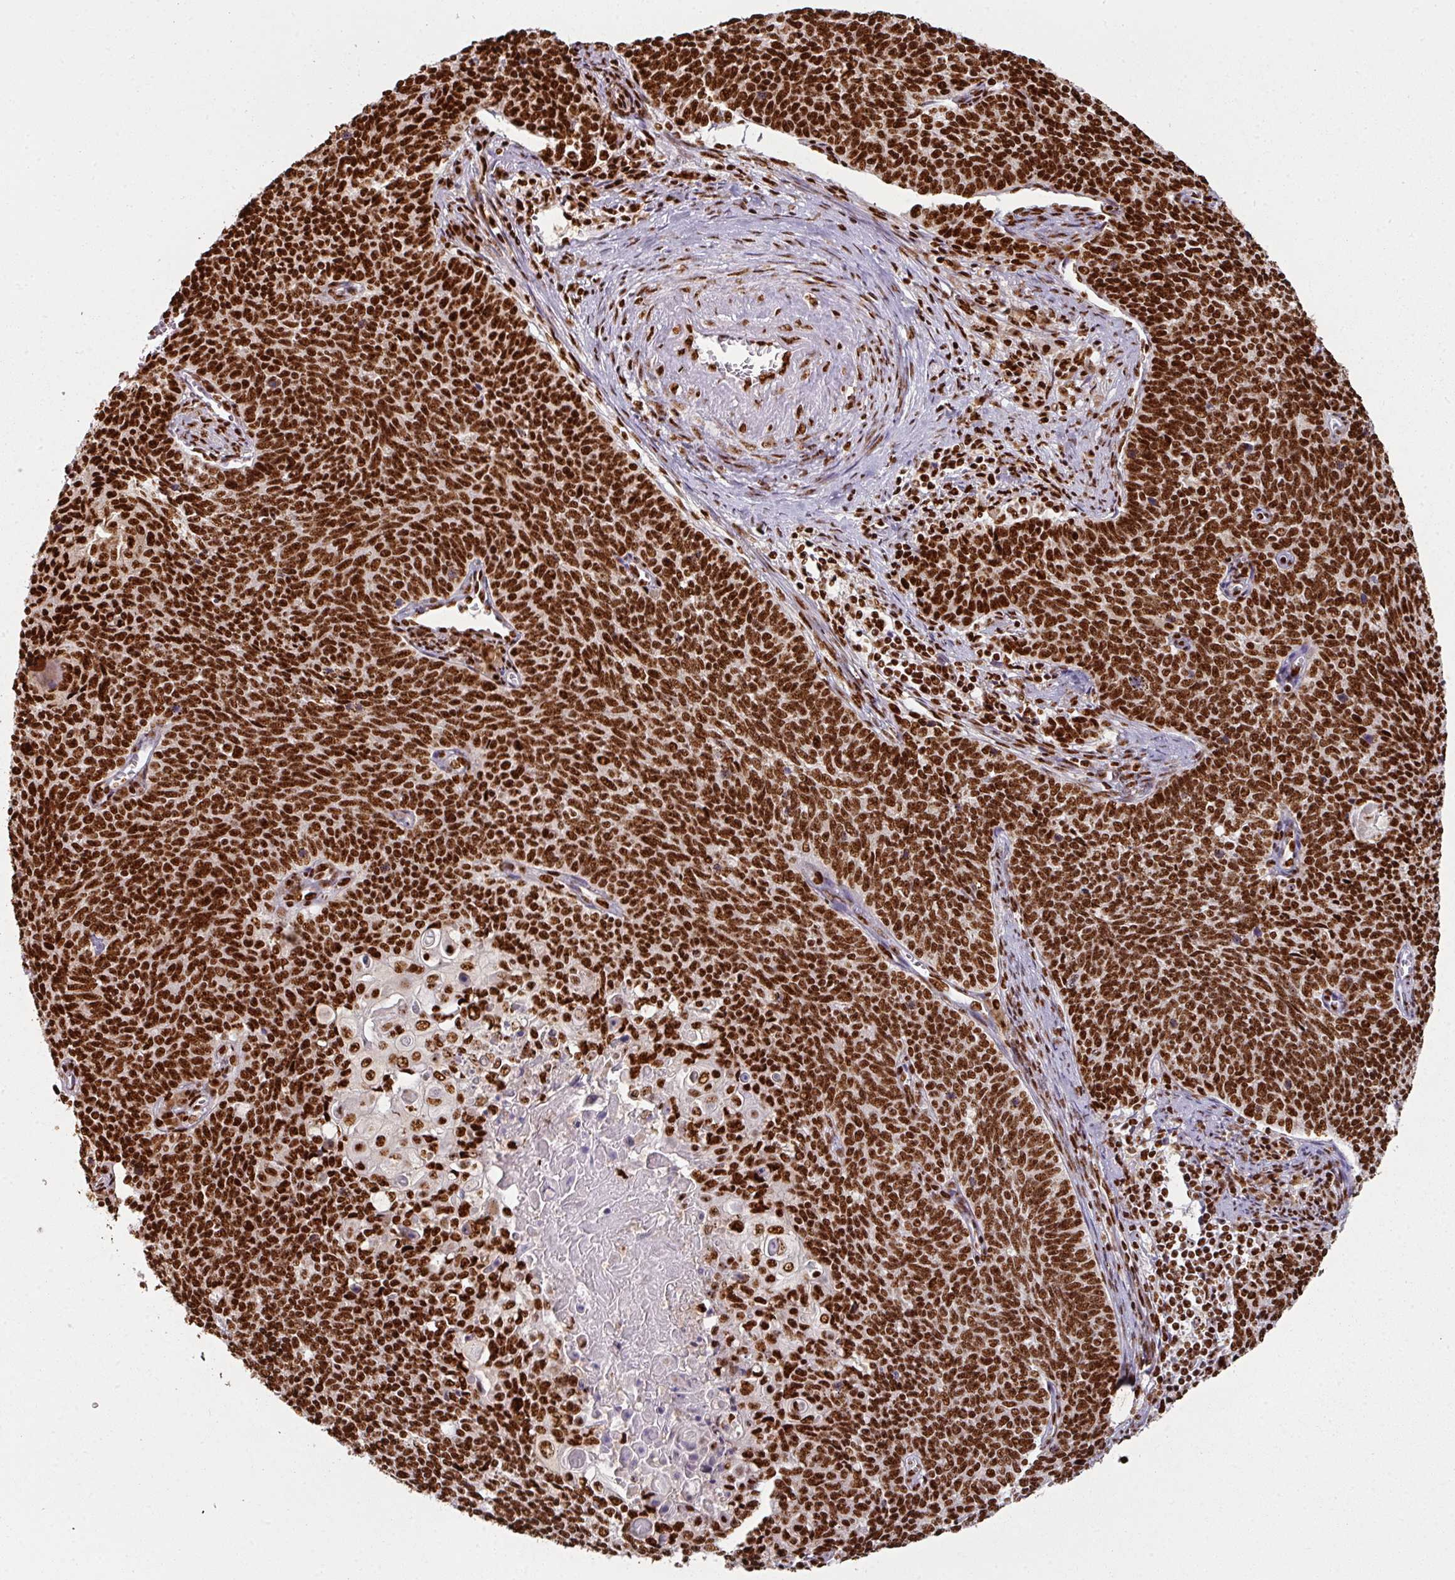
{"staining": {"intensity": "strong", "quantity": ">75%", "location": "nuclear"}, "tissue": "cervical cancer", "cell_type": "Tumor cells", "image_type": "cancer", "snomed": [{"axis": "morphology", "description": "Squamous cell carcinoma, NOS"}, {"axis": "topography", "description": "Cervix"}], "caption": "IHC histopathology image of cervical squamous cell carcinoma stained for a protein (brown), which reveals high levels of strong nuclear expression in about >75% of tumor cells.", "gene": "SIK3", "patient": {"sex": "female", "age": 39}}